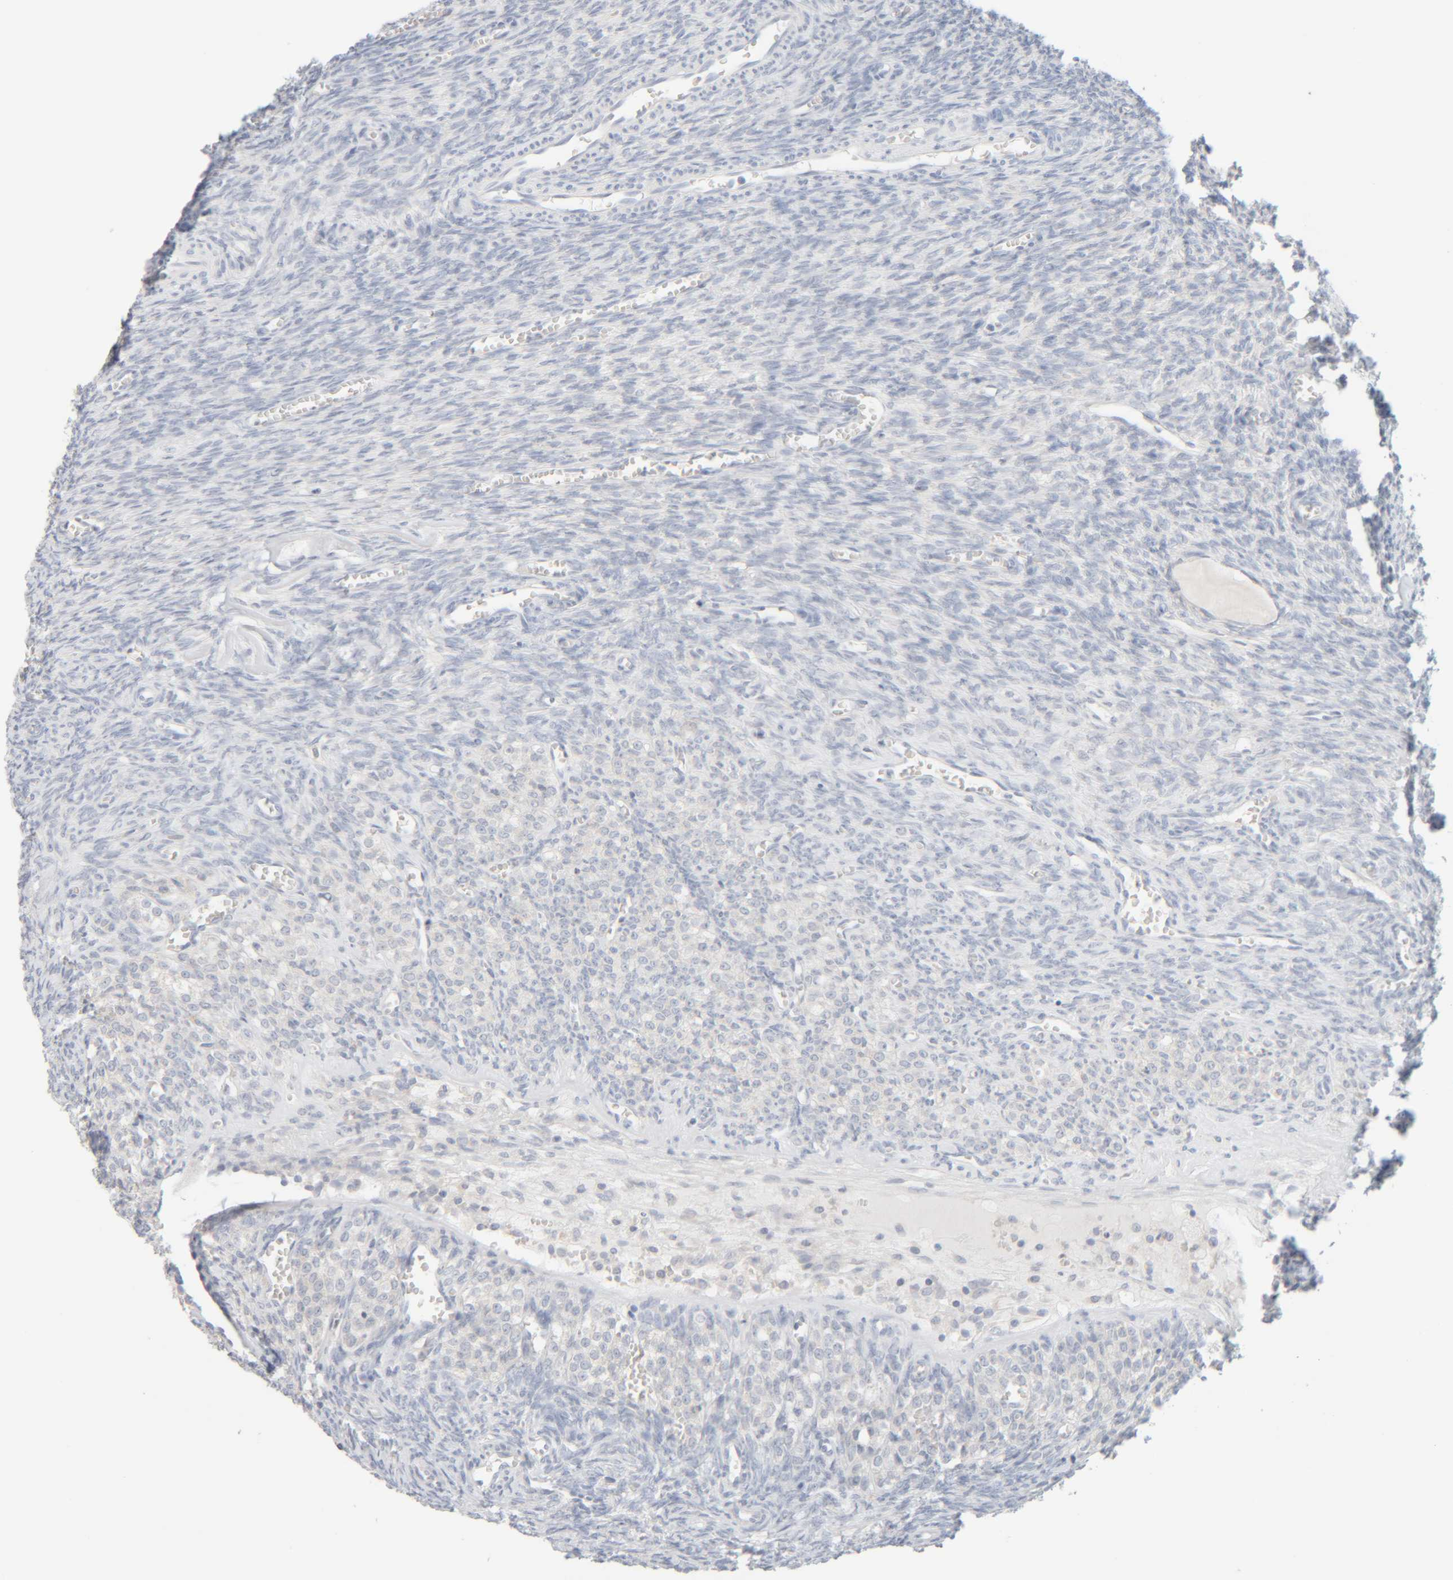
{"staining": {"intensity": "negative", "quantity": "none", "location": "none"}, "tissue": "ovary", "cell_type": "Ovarian stroma cells", "image_type": "normal", "snomed": [{"axis": "morphology", "description": "Normal tissue, NOS"}, {"axis": "topography", "description": "Ovary"}], "caption": "This is an immunohistochemistry (IHC) photomicrograph of benign ovary. There is no positivity in ovarian stroma cells.", "gene": "RIDA", "patient": {"sex": "female", "age": 27}}